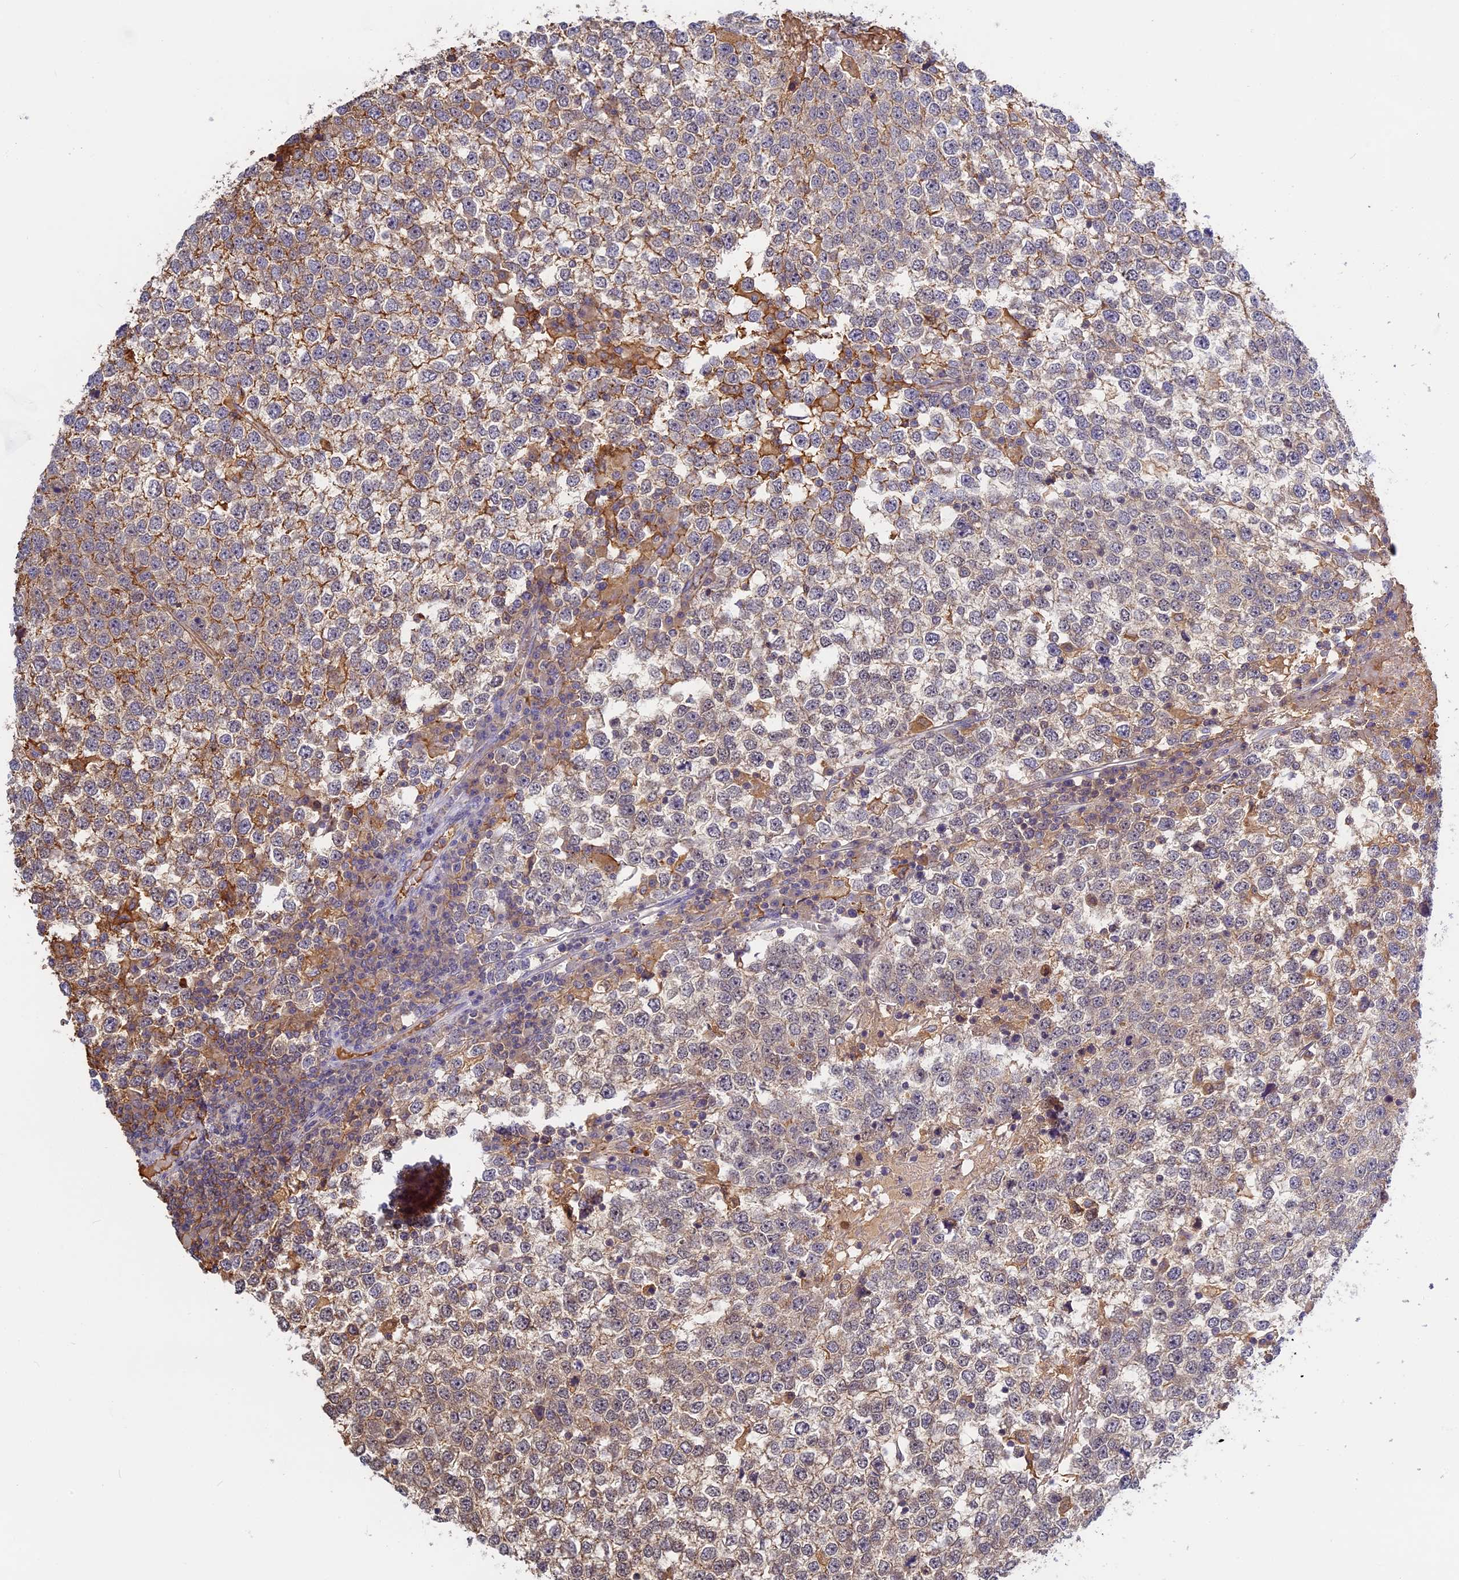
{"staining": {"intensity": "moderate", "quantity": "25%-75%", "location": "cytoplasmic/membranous"}, "tissue": "testis cancer", "cell_type": "Tumor cells", "image_type": "cancer", "snomed": [{"axis": "morphology", "description": "Seminoma, NOS"}, {"axis": "topography", "description": "Testis"}], "caption": "The histopathology image shows staining of testis seminoma, revealing moderate cytoplasmic/membranous protein positivity (brown color) within tumor cells.", "gene": "ADGRD1", "patient": {"sex": "male", "age": 65}}